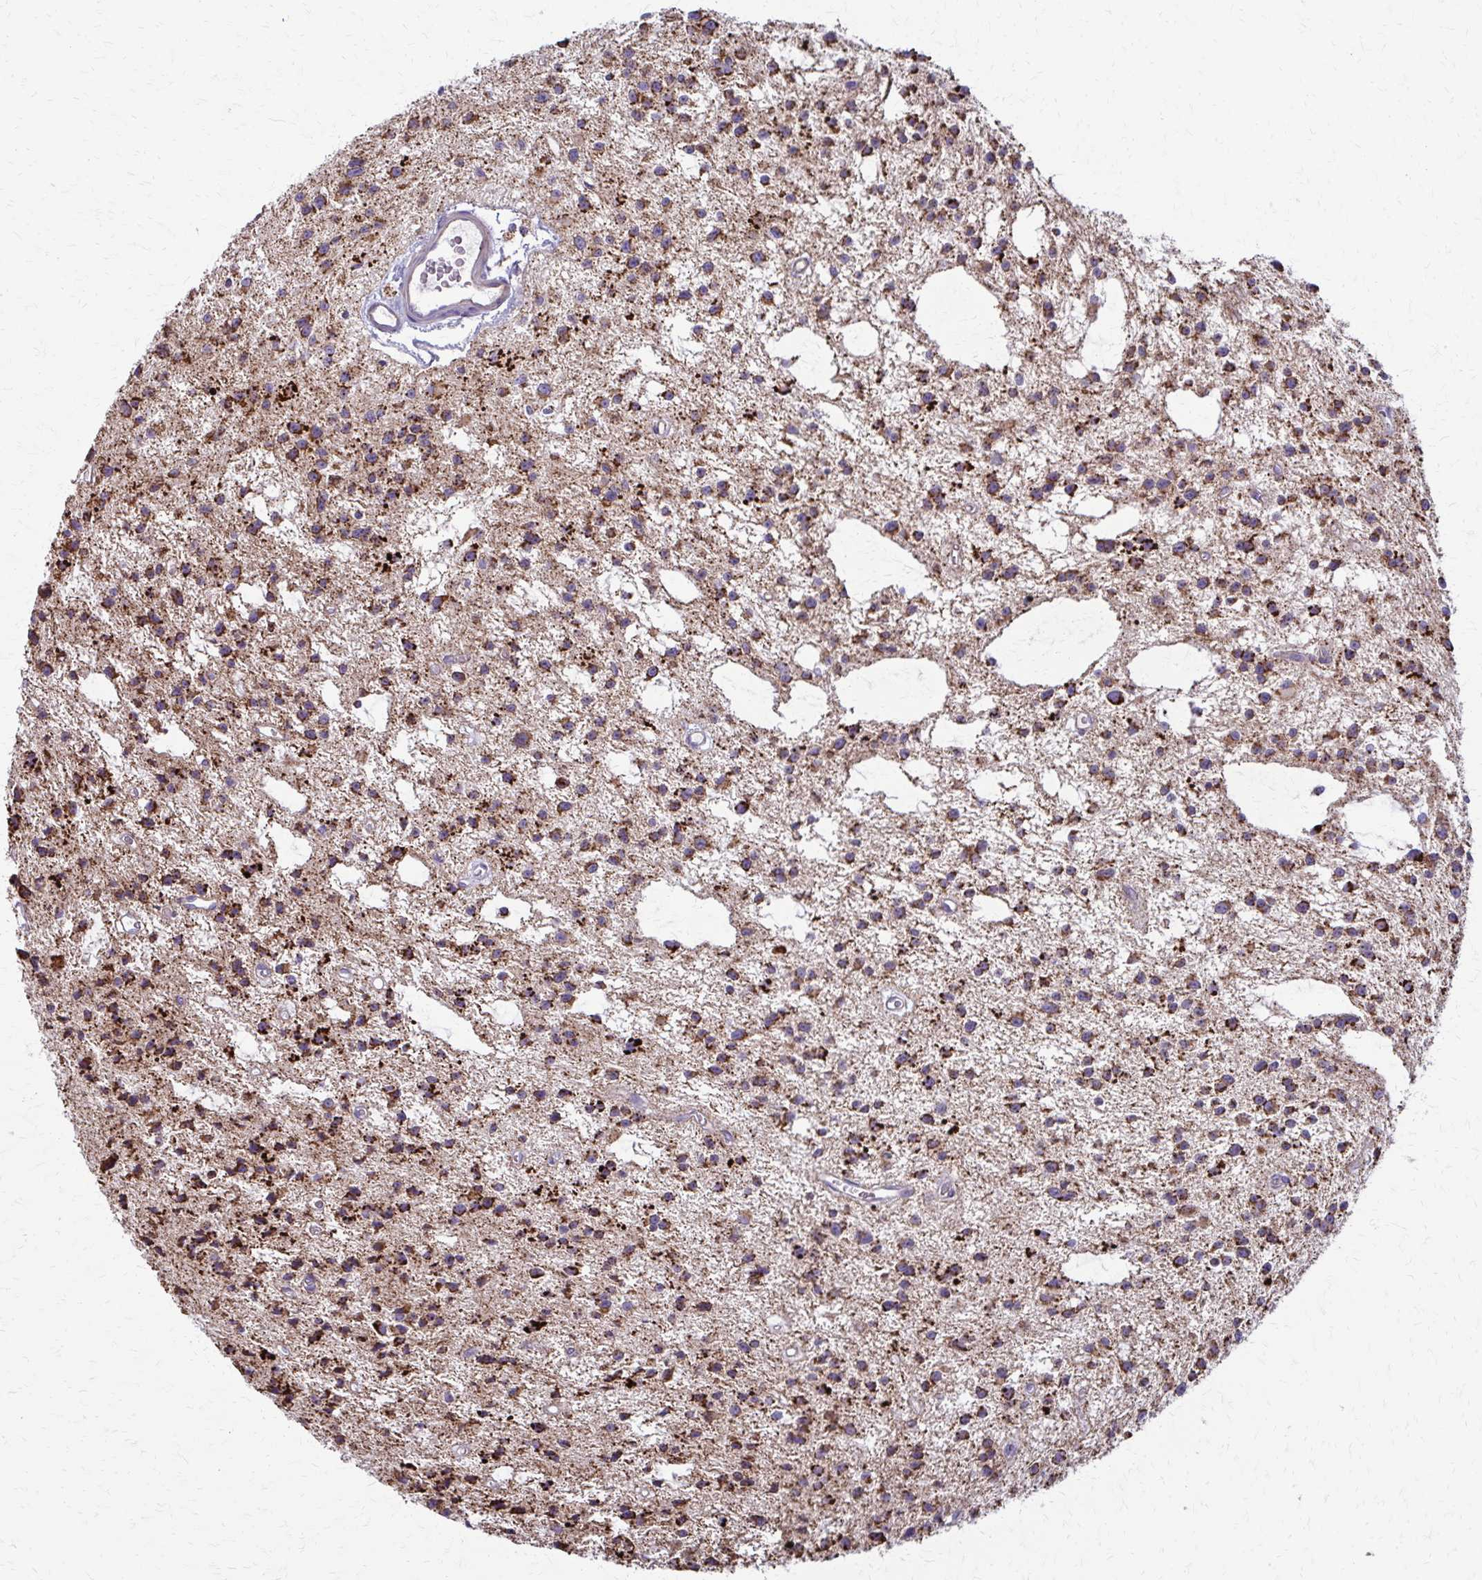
{"staining": {"intensity": "strong", "quantity": ">75%", "location": "cytoplasmic/membranous"}, "tissue": "glioma", "cell_type": "Tumor cells", "image_type": "cancer", "snomed": [{"axis": "morphology", "description": "Glioma, malignant, Low grade"}, {"axis": "topography", "description": "Brain"}], "caption": "Strong cytoplasmic/membranous protein expression is present in approximately >75% of tumor cells in glioma.", "gene": "TVP23A", "patient": {"sex": "male", "age": 43}}